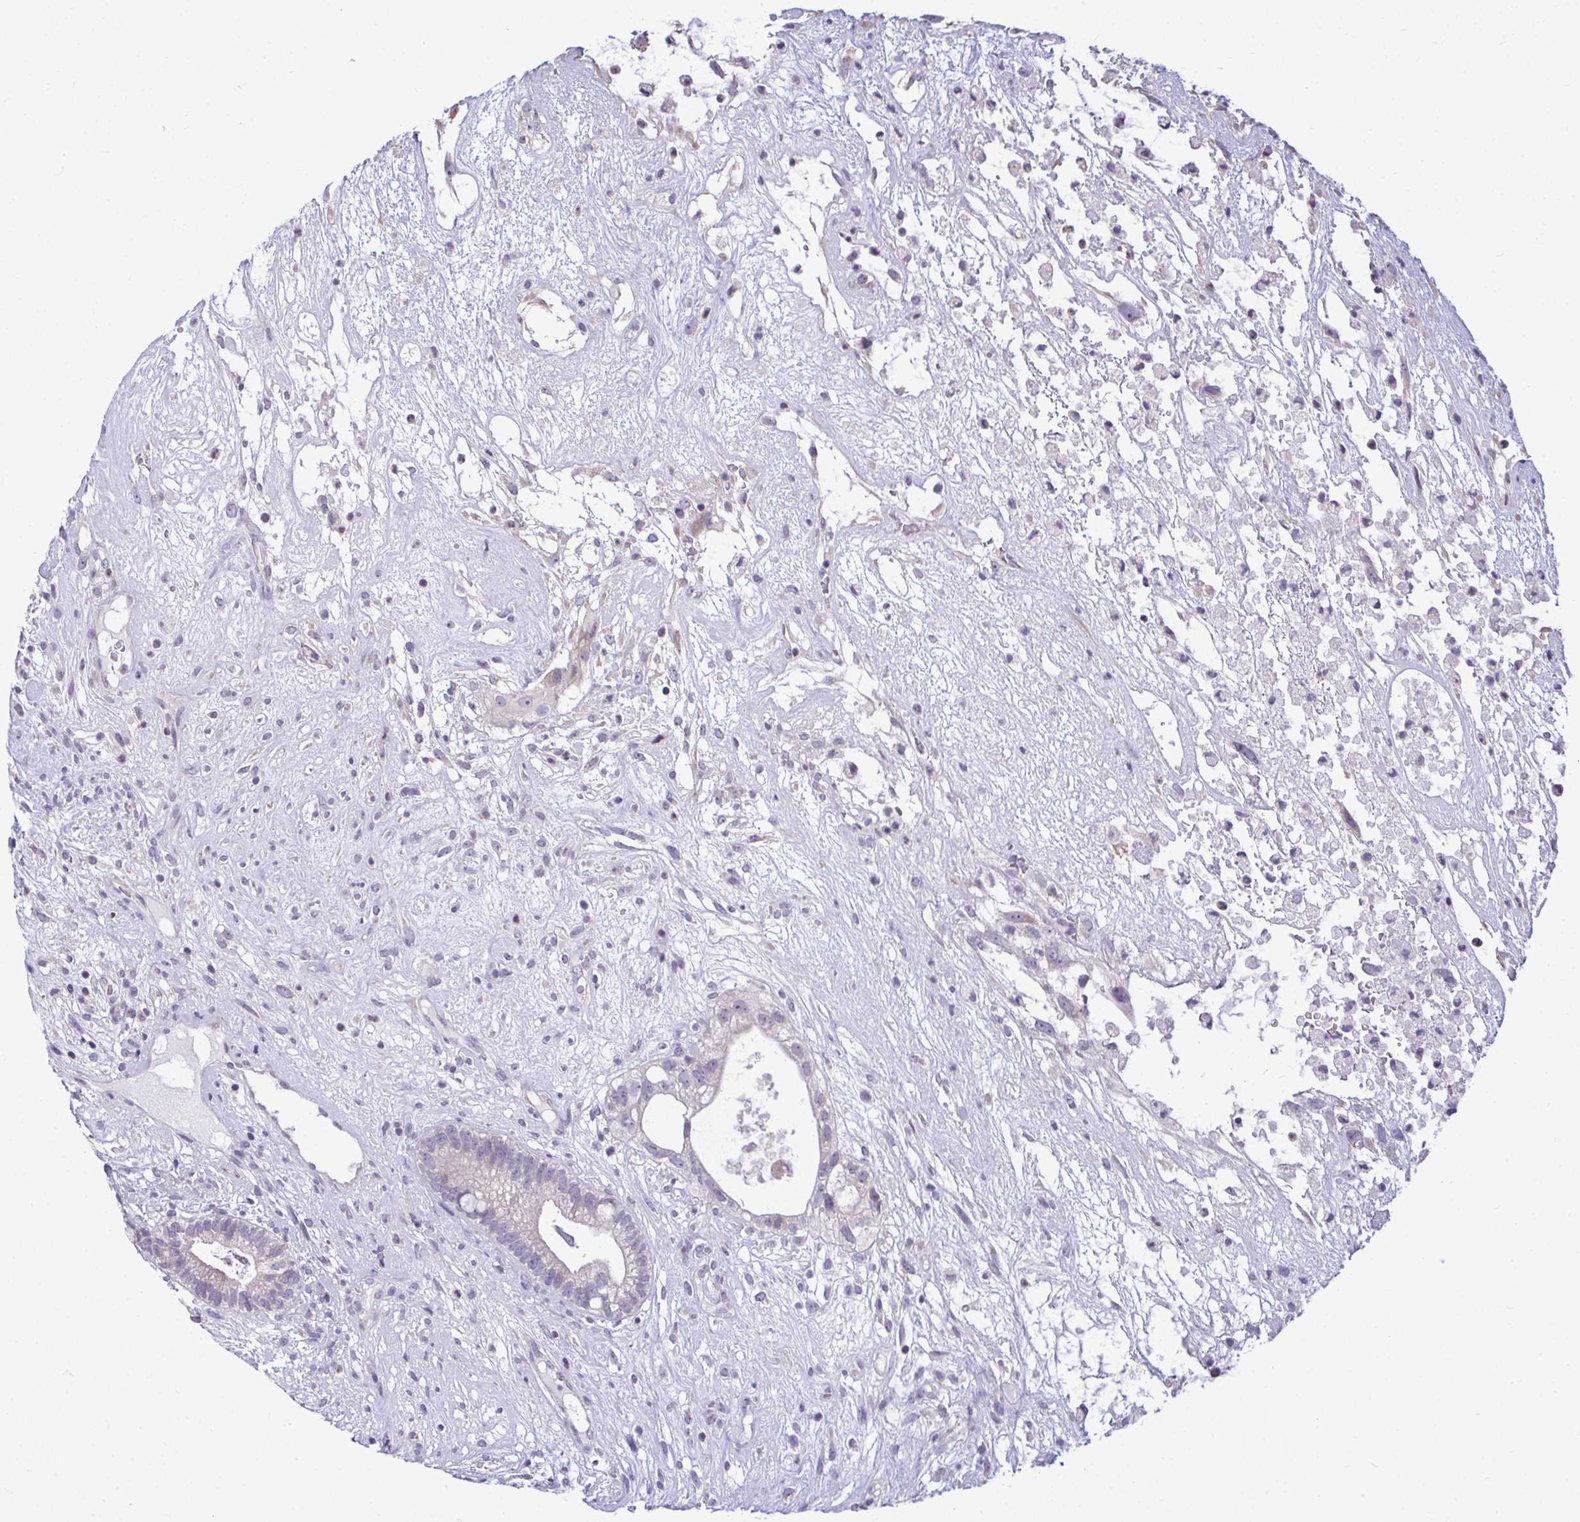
{"staining": {"intensity": "negative", "quantity": "none", "location": "none"}, "tissue": "testis cancer", "cell_type": "Tumor cells", "image_type": "cancer", "snomed": [{"axis": "morphology", "description": "Seminoma, NOS"}, {"axis": "morphology", "description": "Carcinoma, Embryonal, NOS"}, {"axis": "topography", "description": "Testis"}], "caption": "Image shows no significant protein positivity in tumor cells of testis cancer (seminoma). Brightfield microscopy of IHC stained with DAB (brown) and hematoxylin (blue), captured at high magnification.", "gene": "PIGK", "patient": {"sex": "male", "age": 41}}